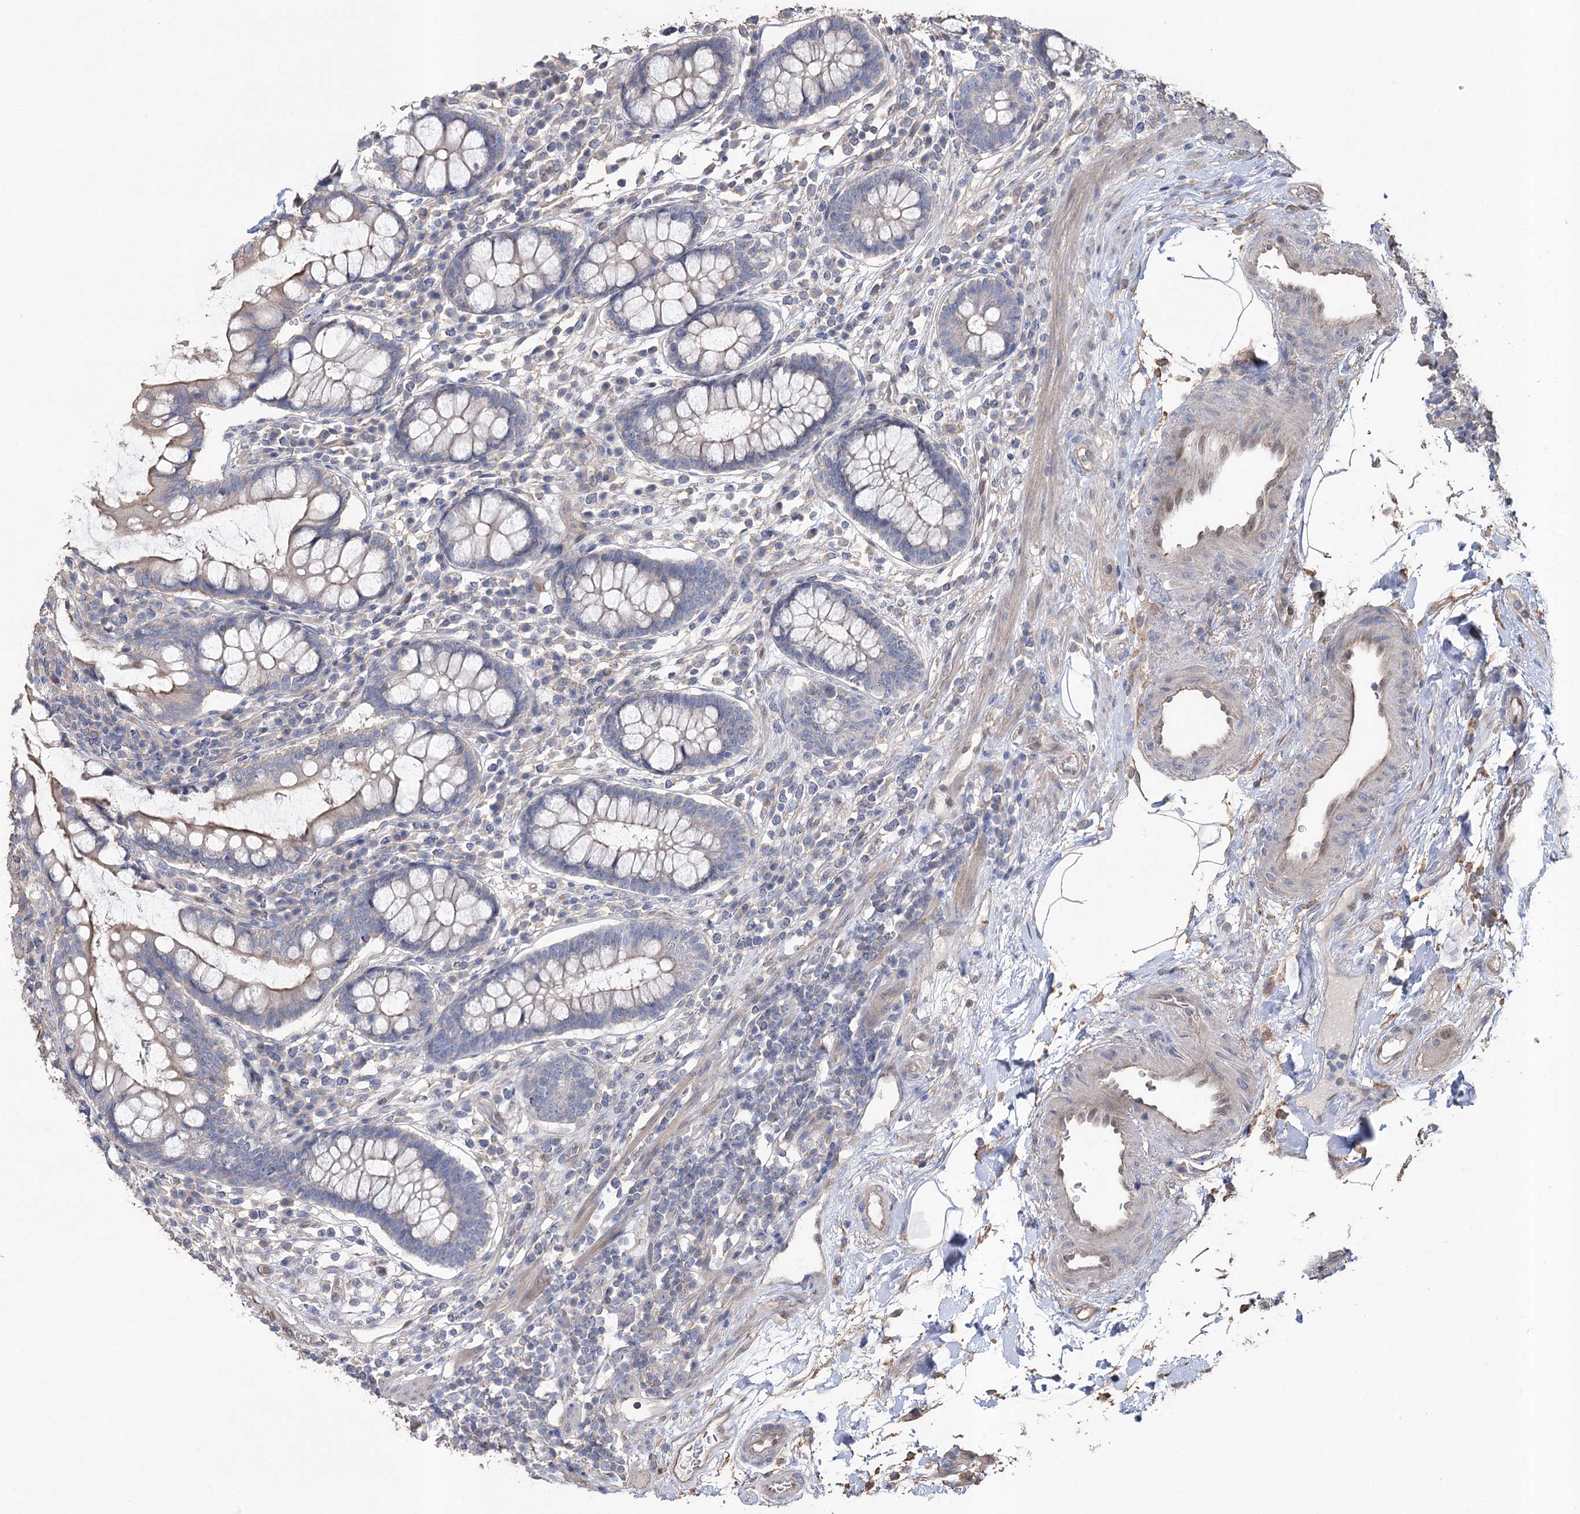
{"staining": {"intensity": "moderate", "quantity": "25%-75%", "location": "nuclear"}, "tissue": "colon", "cell_type": "Endothelial cells", "image_type": "normal", "snomed": [{"axis": "morphology", "description": "Normal tissue, NOS"}, {"axis": "topography", "description": "Colon"}], "caption": "Endothelial cells reveal medium levels of moderate nuclear staining in about 25%-75% of cells in normal colon.", "gene": "FAM13B", "patient": {"sex": "female", "age": 79}}